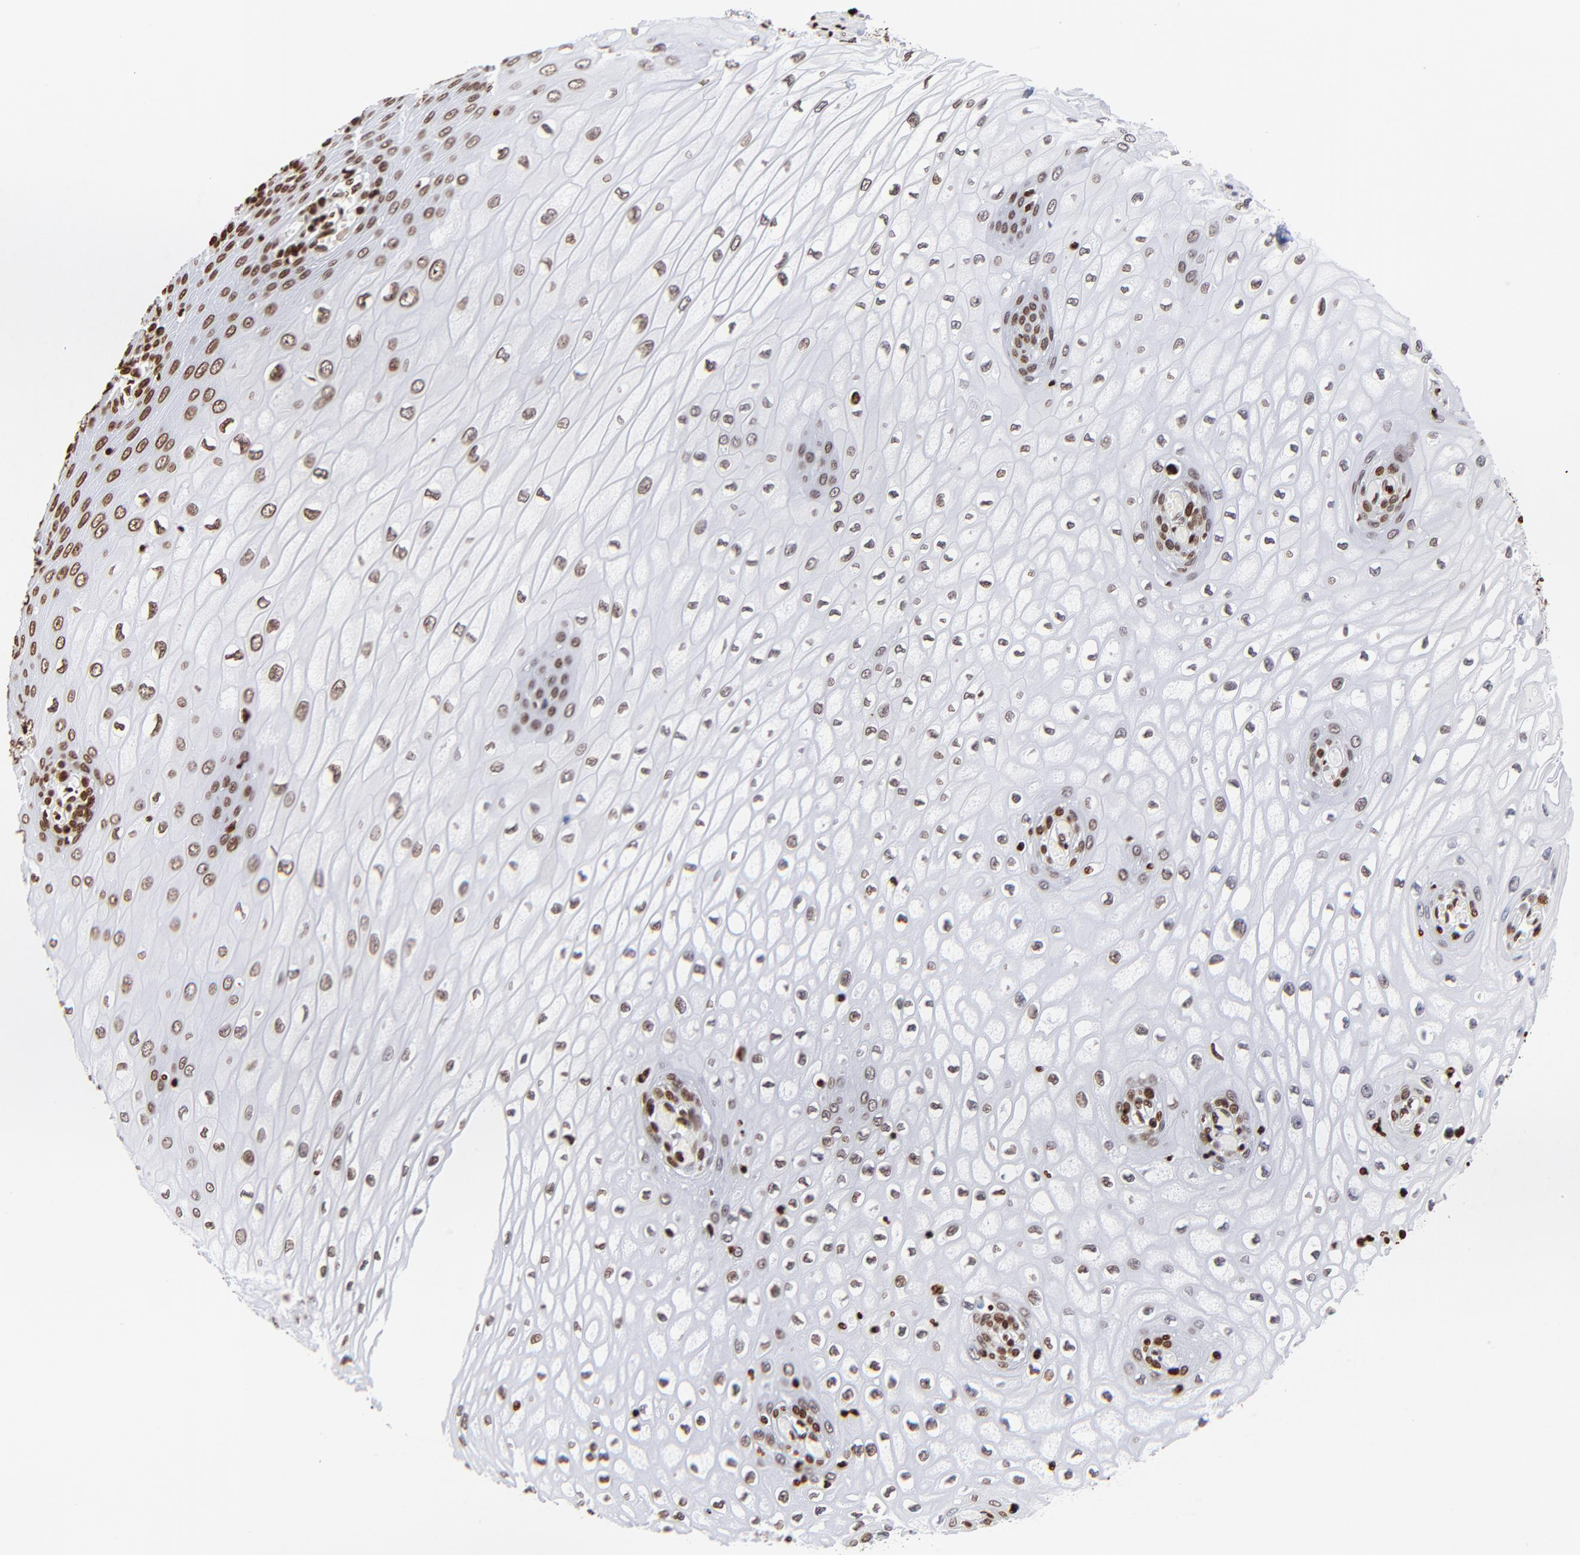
{"staining": {"intensity": "strong", "quantity": ">75%", "location": "nuclear"}, "tissue": "esophagus", "cell_type": "Squamous epithelial cells", "image_type": "normal", "snomed": [{"axis": "morphology", "description": "Normal tissue, NOS"}, {"axis": "topography", "description": "Esophagus"}], "caption": "Immunohistochemistry image of unremarkable esophagus stained for a protein (brown), which displays high levels of strong nuclear expression in about >75% of squamous epithelial cells.", "gene": "FBH1", "patient": {"sex": "male", "age": 65}}